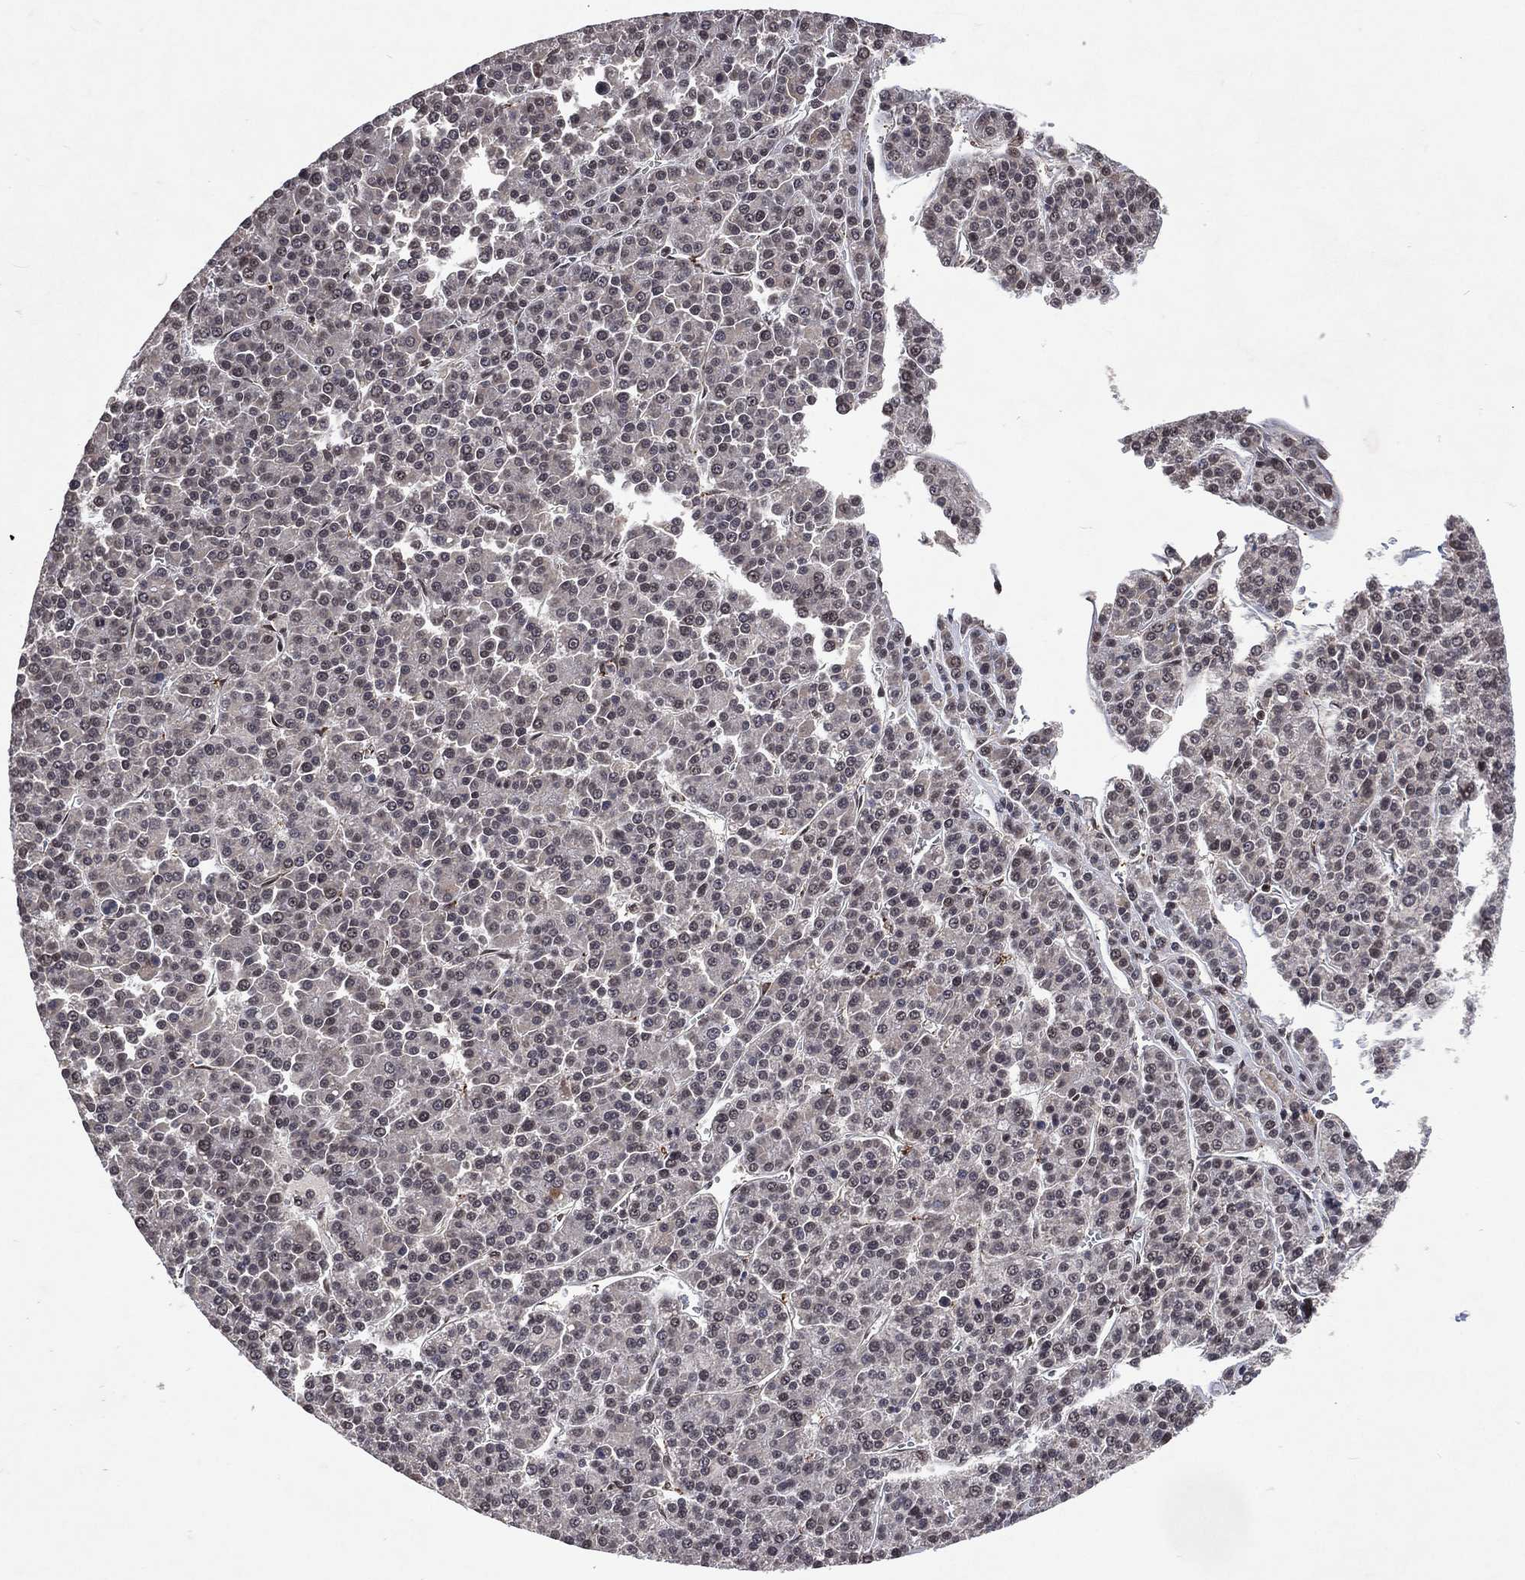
{"staining": {"intensity": "moderate", "quantity": "<25%", "location": "nuclear"}, "tissue": "liver cancer", "cell_type": "Tumor cells", "image_type": "cancer", "snomed": [{"axis": "morphology", "description": "Carcinoma, Hepatocellular, NOS"}, {"axis": "topography", "description": "Liver"}], "caption": "Immunohistochemical staining of human liver cancer (hepatocellular carcinoma) exhibits moderate nuclear protein expression in approximately <25% of tumor cells.", "gene": "DMAP1", "patient": {"sex": "female", "age": 58}}